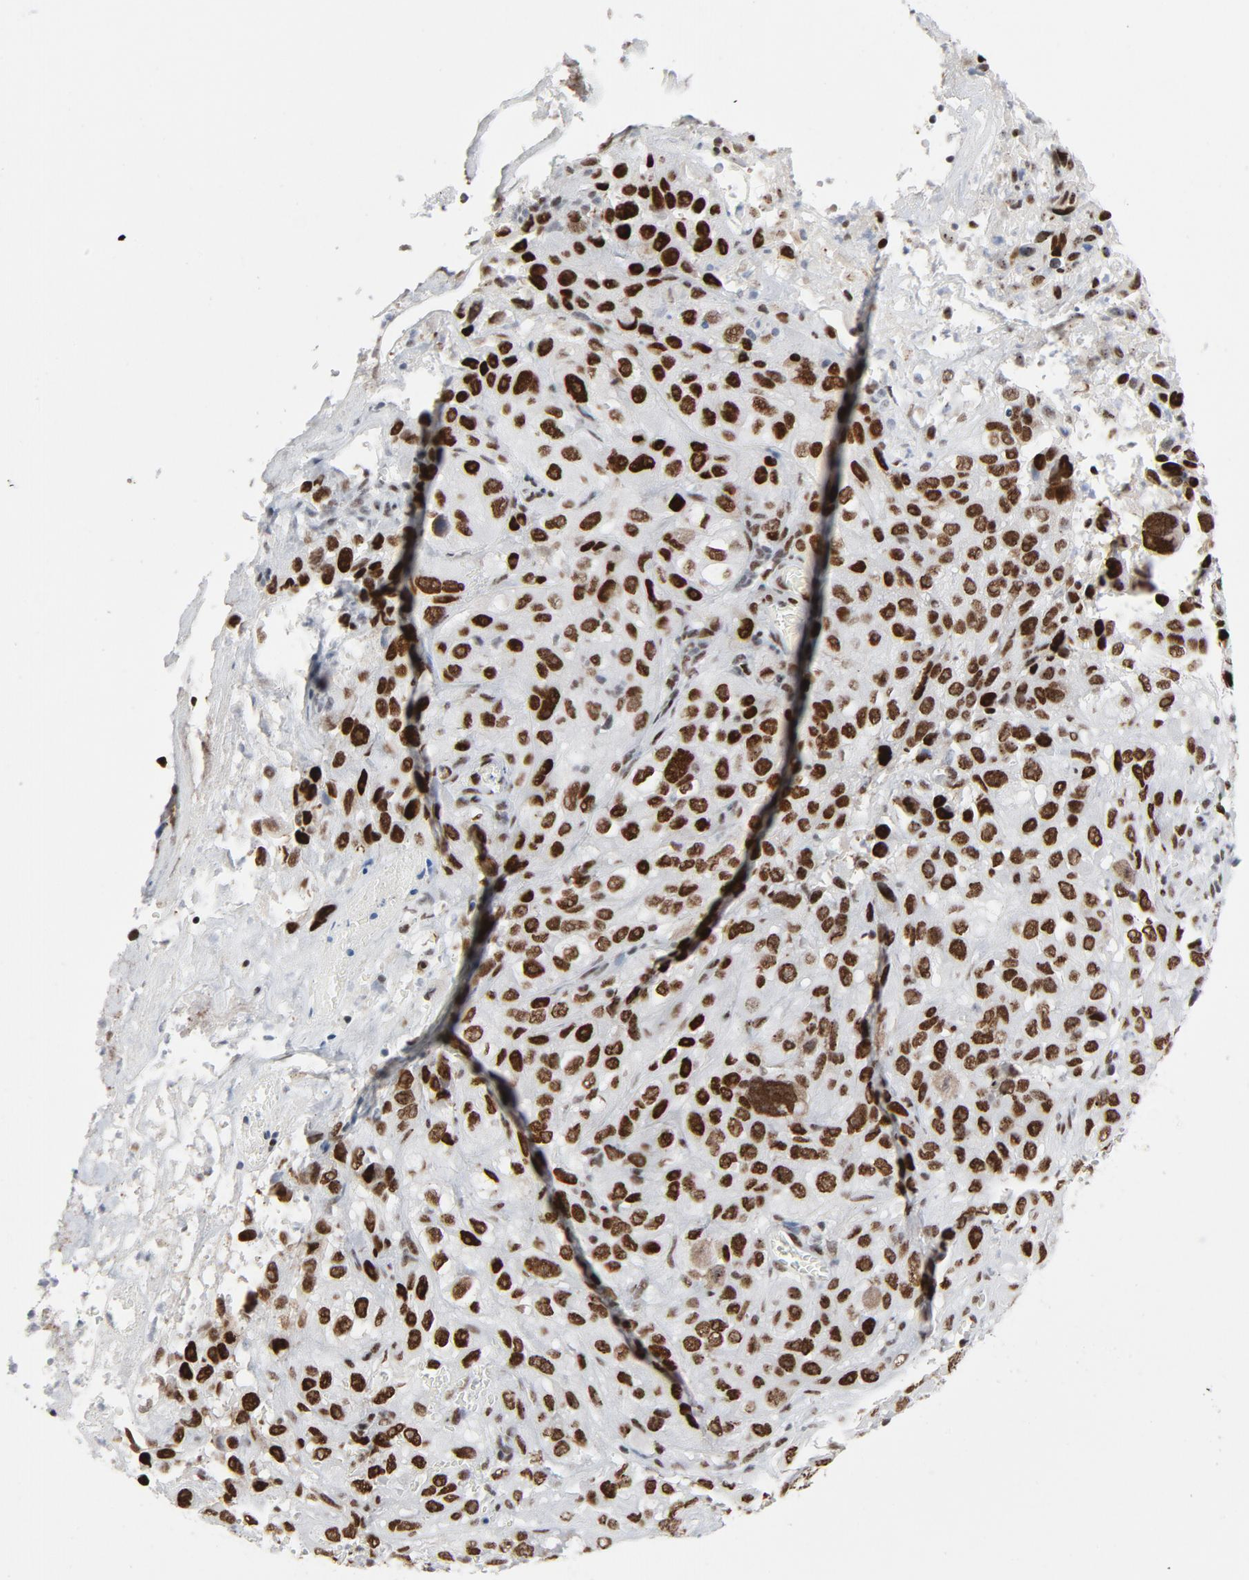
{"staining": {"intensity": "strong", "quantity": ">75%", "location": "nuclear"}, "tissue": "cervical cancer", "cell_type": "Tumor cells", "image_type": "cancer", "snomed": [{"axis": "morphology", "description": "Squamous cell carcinoma, NOS"}, {"axis": "topography", "description": "Cervix"}], "caption": "Brown immunohistochemical staining in squamous cell carcinoma (cervical) shows strong nuclear staining in about >75% of tumor cells.", "gene": "HSF1", "patient": {"sex": "female", "age": 32}}